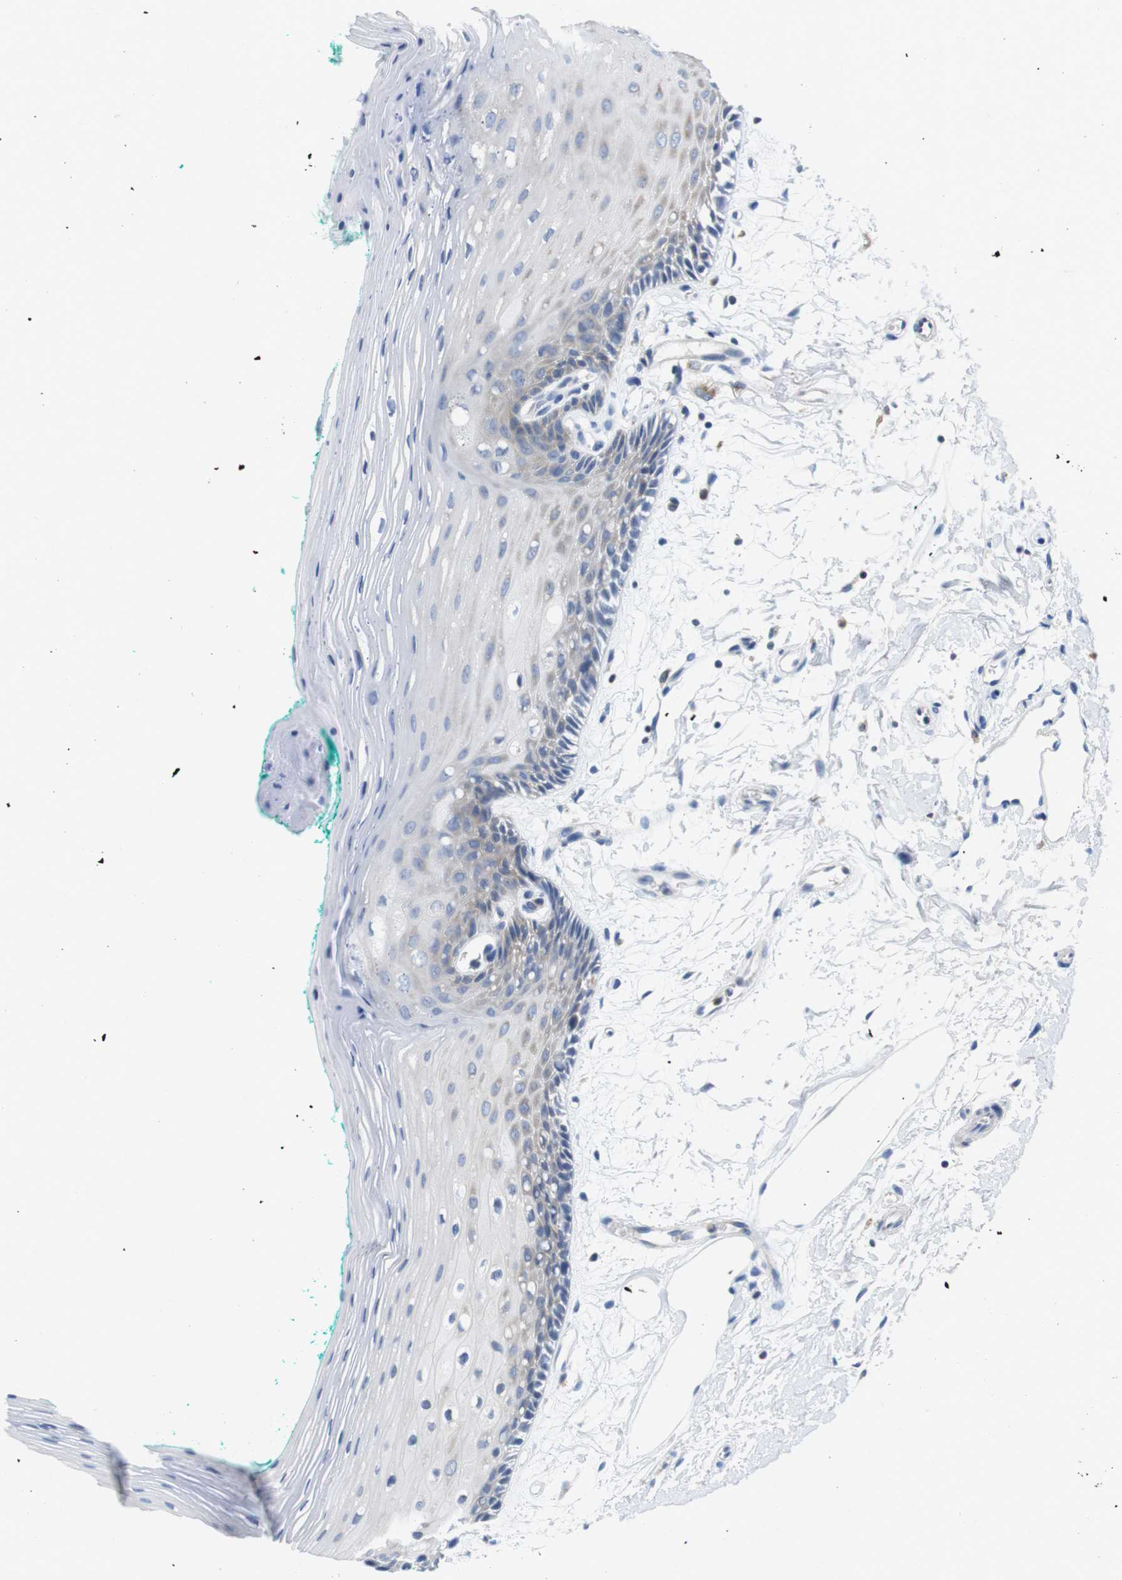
{"staining": {"intensity": "negative", "quantity": "none", "location": "none"}, "tissue": "oral mucosa", "cell_type": "Squamous epithelial cells", "image_type": "normal", "snomed": [{"axis": "morphology", "description": "Normal tissue, NOS"}, {"axis": "topography", "description": "Skeletal muscle"}, {"axis": "topography", "description": "Oral tissue"}, {"axis": "topography", "description": "Peripheral nerve tissue"}], "caption": "High power microscopy image of an immunohistochemistry (IHC) photomicrograph of normal oral mucosa, revealing no significant positivity in squamous epithelial cells. (IHC, brightfield microscopy, high magnification).", "gene": "CNGA2", "patient": {"sex": "female", "age": 84}}